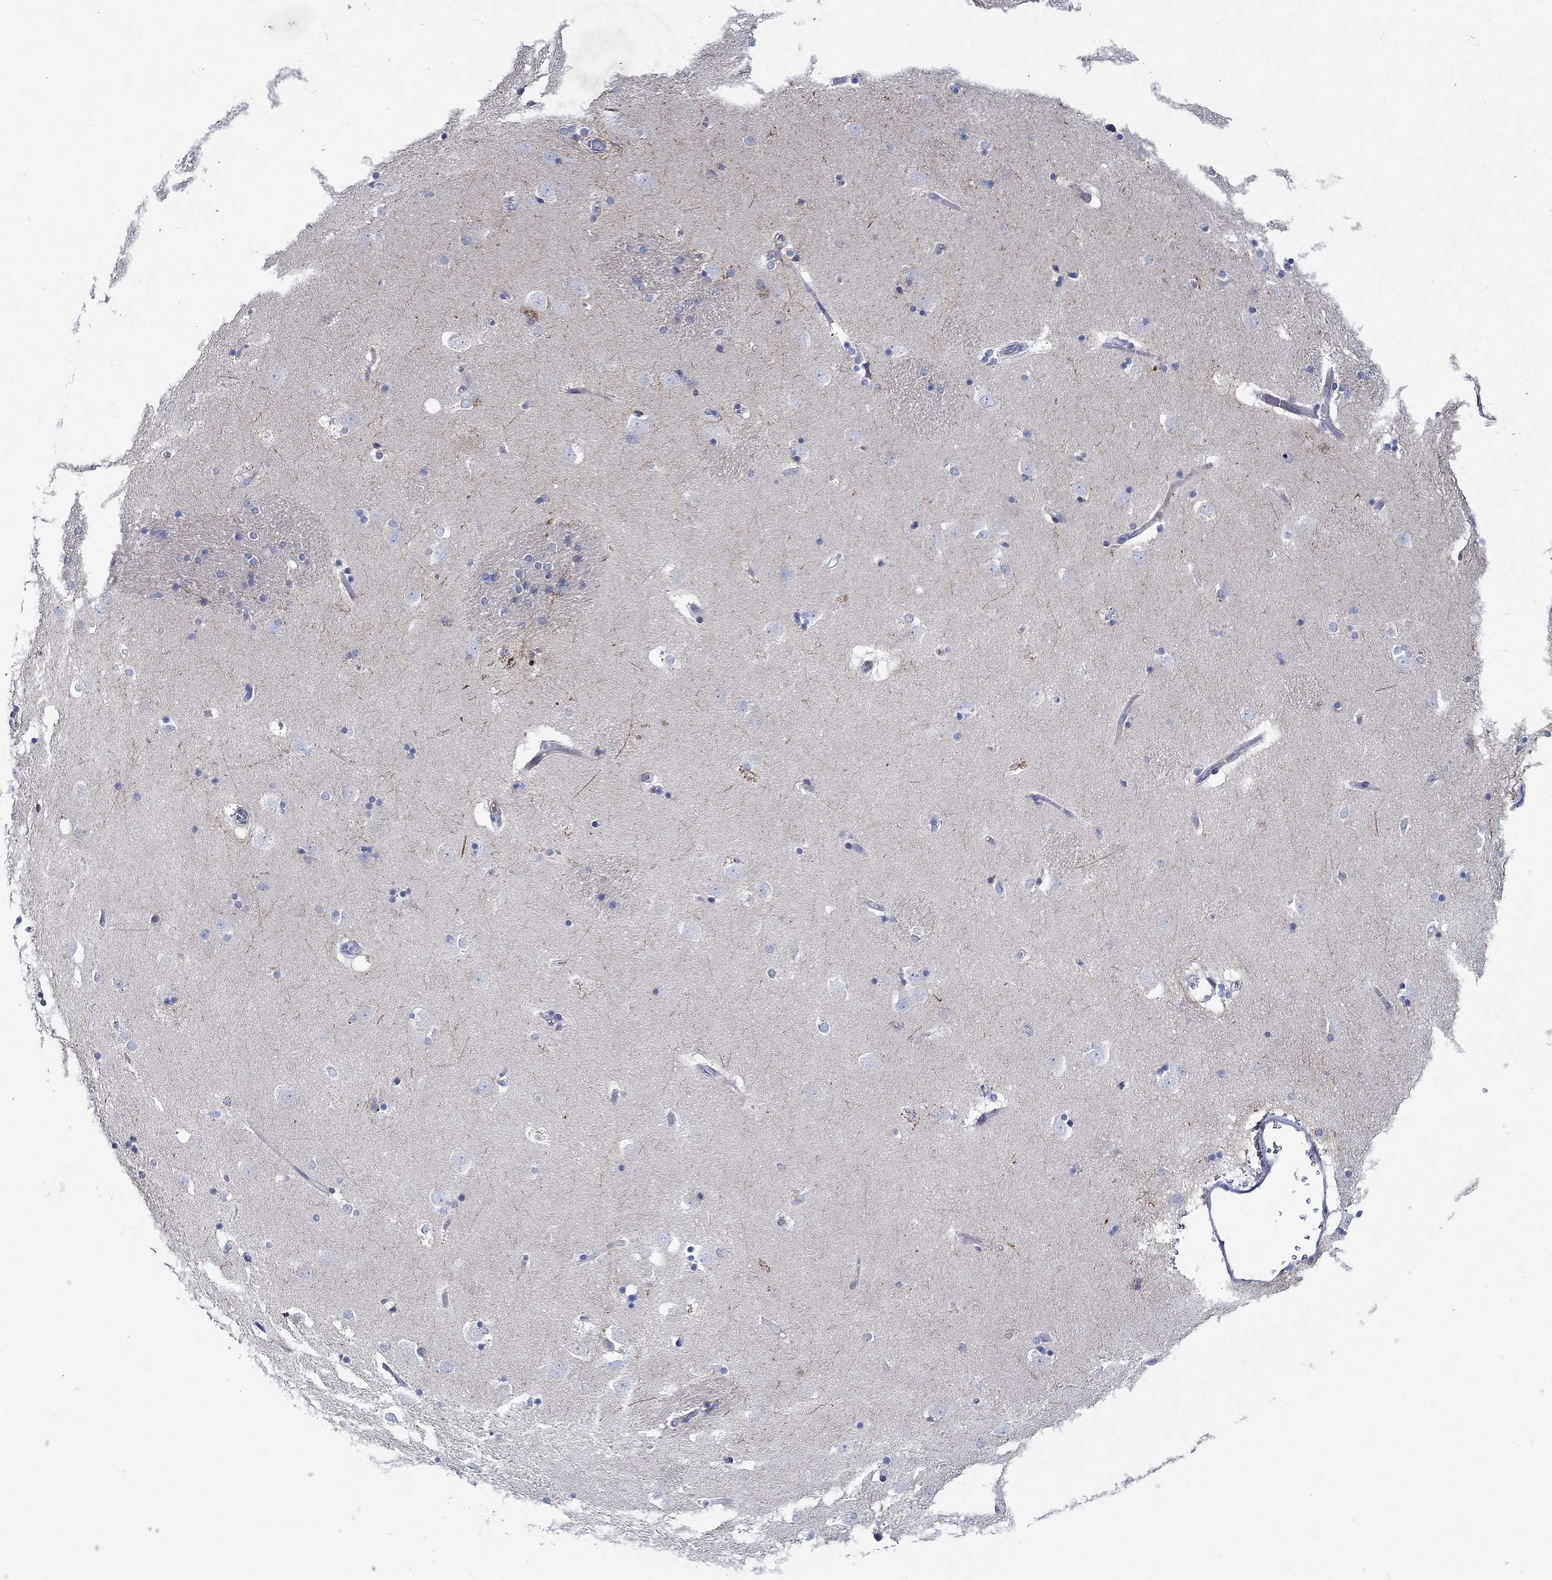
{"staining": {"intensity": "negative", "quantity": "none", "location": "none"}, "tissue": "caudate", "cell_type": "Glial cells", "image_type": "normal", "snomed": [{"axis": "morphology", "description": "Normal tissue, NOS"}, {"axis": "topography", "description": "Lateral ventricle wall"}], "caption": "The photomicrograph shows no significant expression in glial cells of caudate.", "gene": "MC2R", "patient": {"sex": "male", "age": 51}}